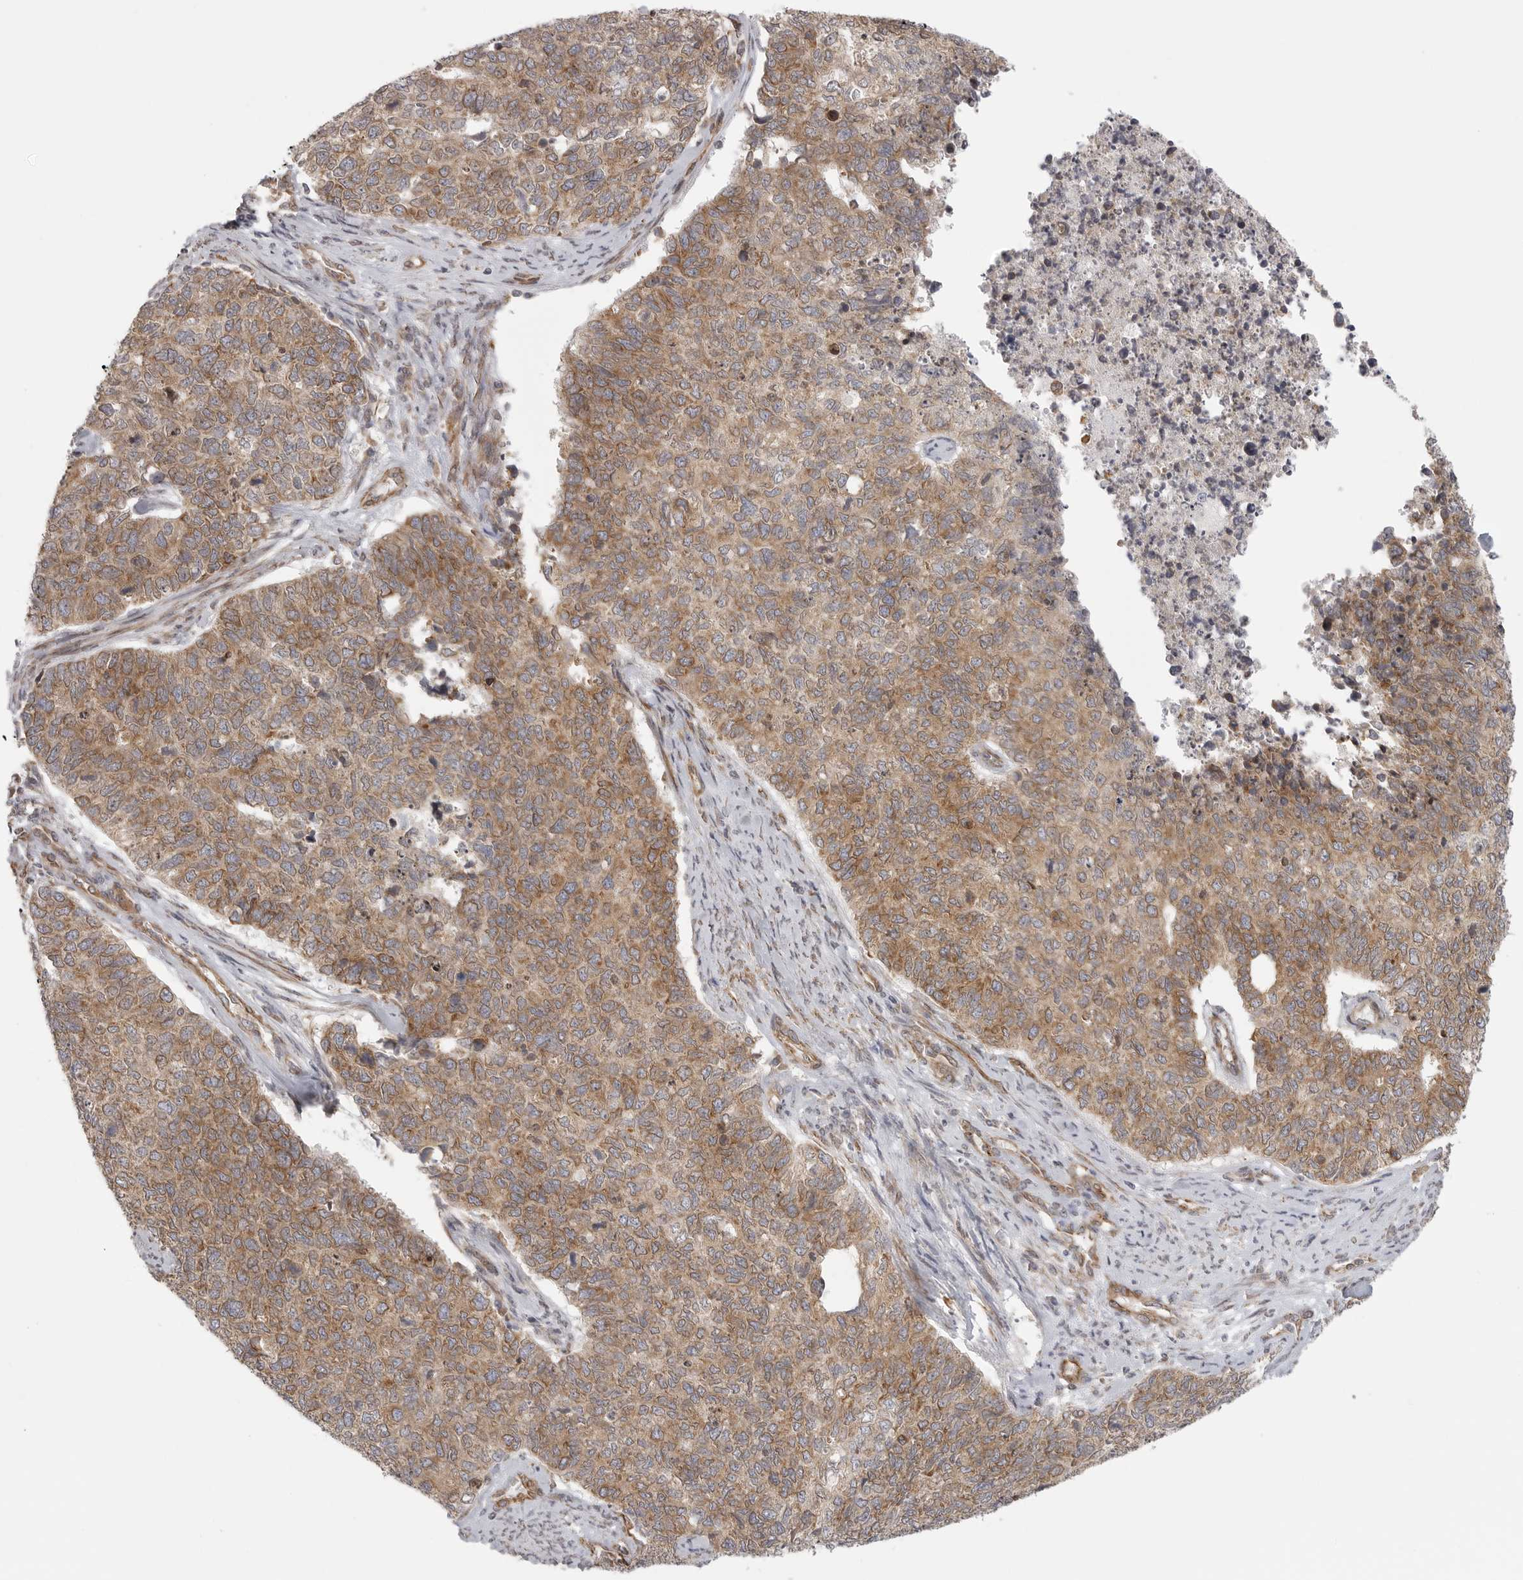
{"staining": {"intensity": "moderate", "quantity": ">75%", "location": "cytoplasmic/membranous"}, "tissue": "cervical cancer", "cell_type": "Tumor cells", "image_type": "cancer", "snomed": [{"axis": "morphology", "description": "Squamous cell carcinoma, NOS"}, {"axis": "topography", "description": "Cervix"}], "caption": "Protein expression analysis of squamous cell carcinoma (cervical) displays moderate cytoplasmic/membranous expression in approximately >75% of tumor cells. (DAB (3,3'-diaminobenzidine) IHC with brightfield microscopy, high magnification).", "gene": "CERS2", "patient": {"sex": "female", "age": 63}}